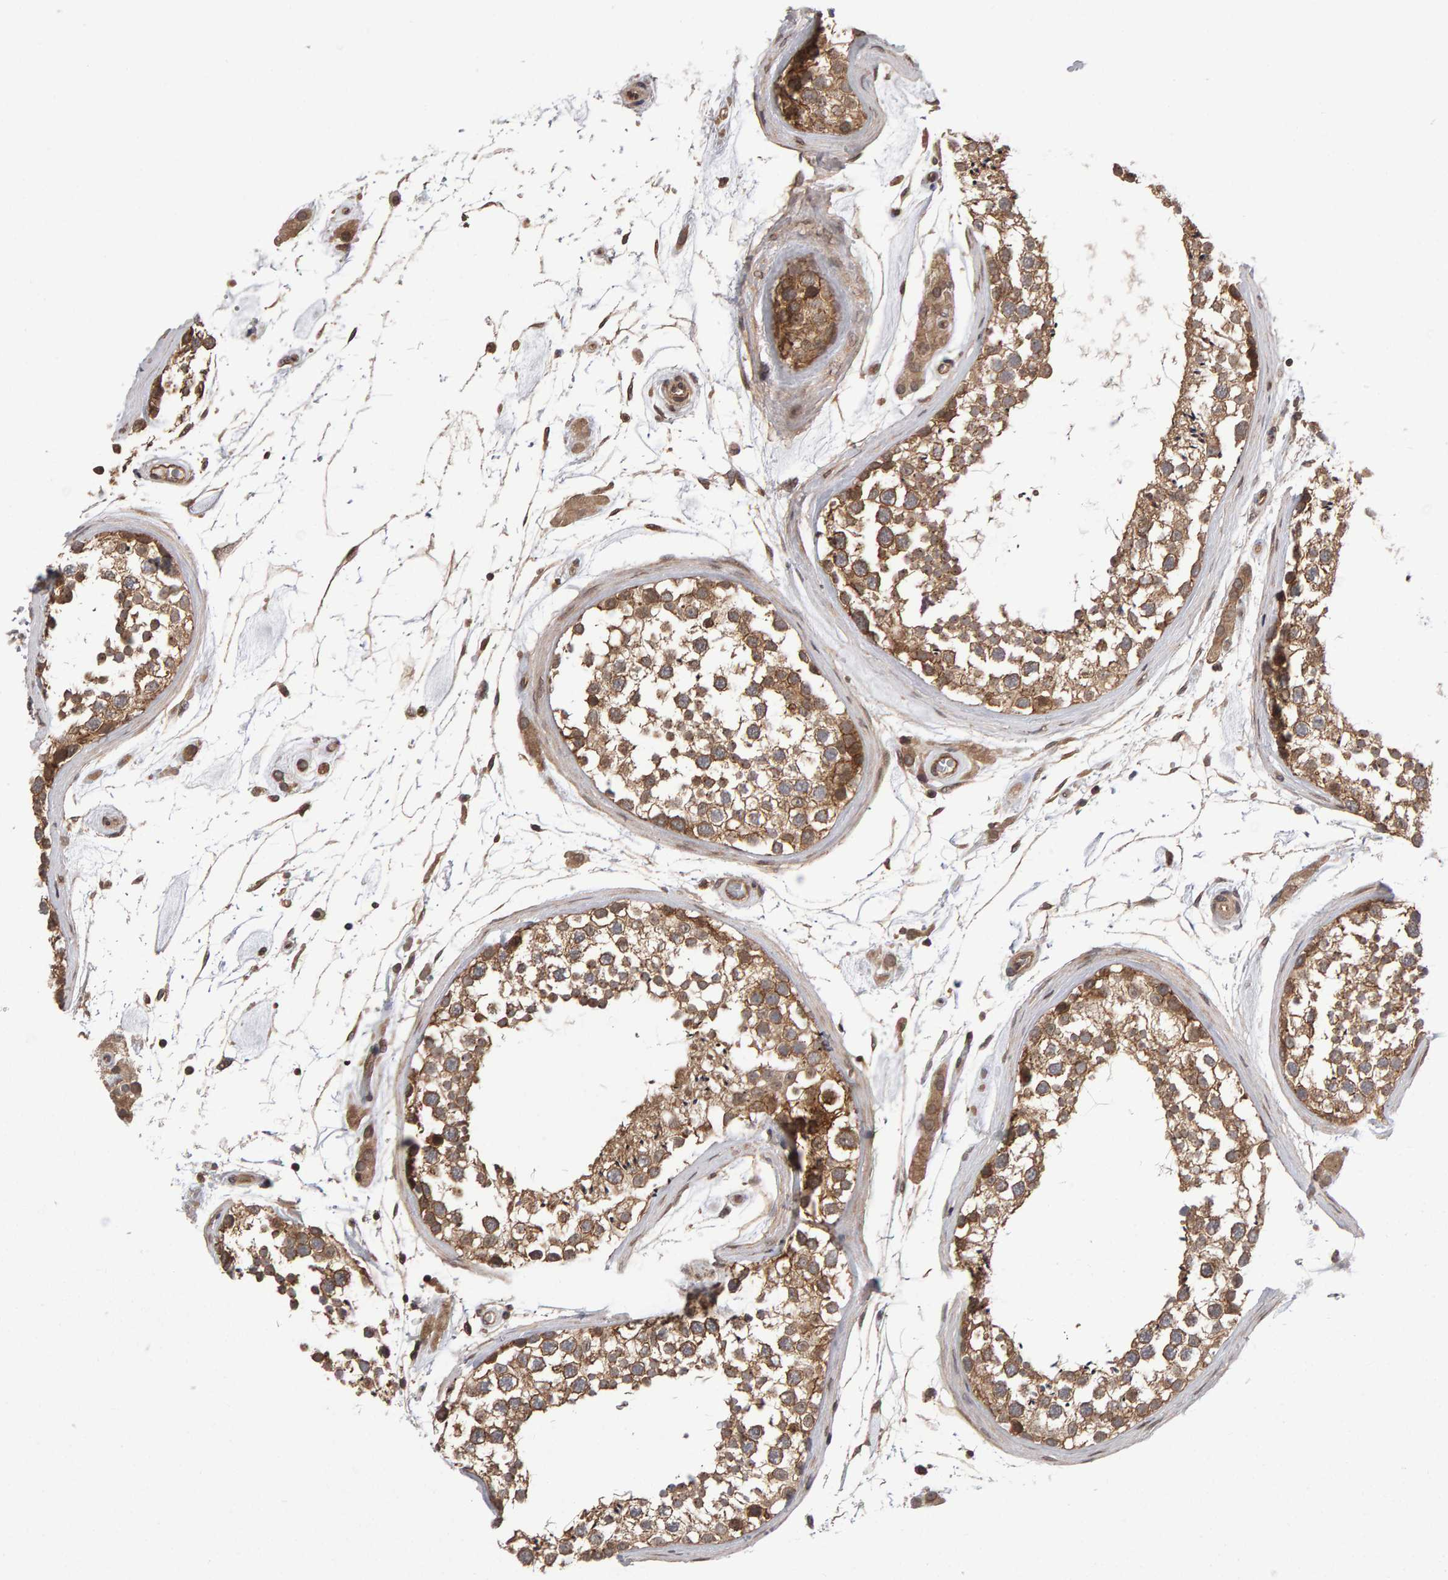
{"staining": {"intensity": "moderate", "quantity": ">75%", "location": "cytoplasmic/membranous"}, "tissue": "testis", "cell_type": "Cells in seminiferous ducts", "image_type": "normal", "snomed": [{"axis": "morphology", "description": "Normal tissue, NOS"}, {"axis": "topography", "description": "Testis"}], "caption": "Immunohistochemistry staining of benign testis, which reveals medium levels of moderate cytoplasmic/membranous expression in about >75% of cells in seminiferous ducts indicating moderate cytoplasmic/membranous protein positivity. The staining was performed using DAB (brown) for protein detection and nuclei were counterstained in hematoxylin (blue).", "gene": "SCRIB", "patient": {"sex": "male", "age": 46}}